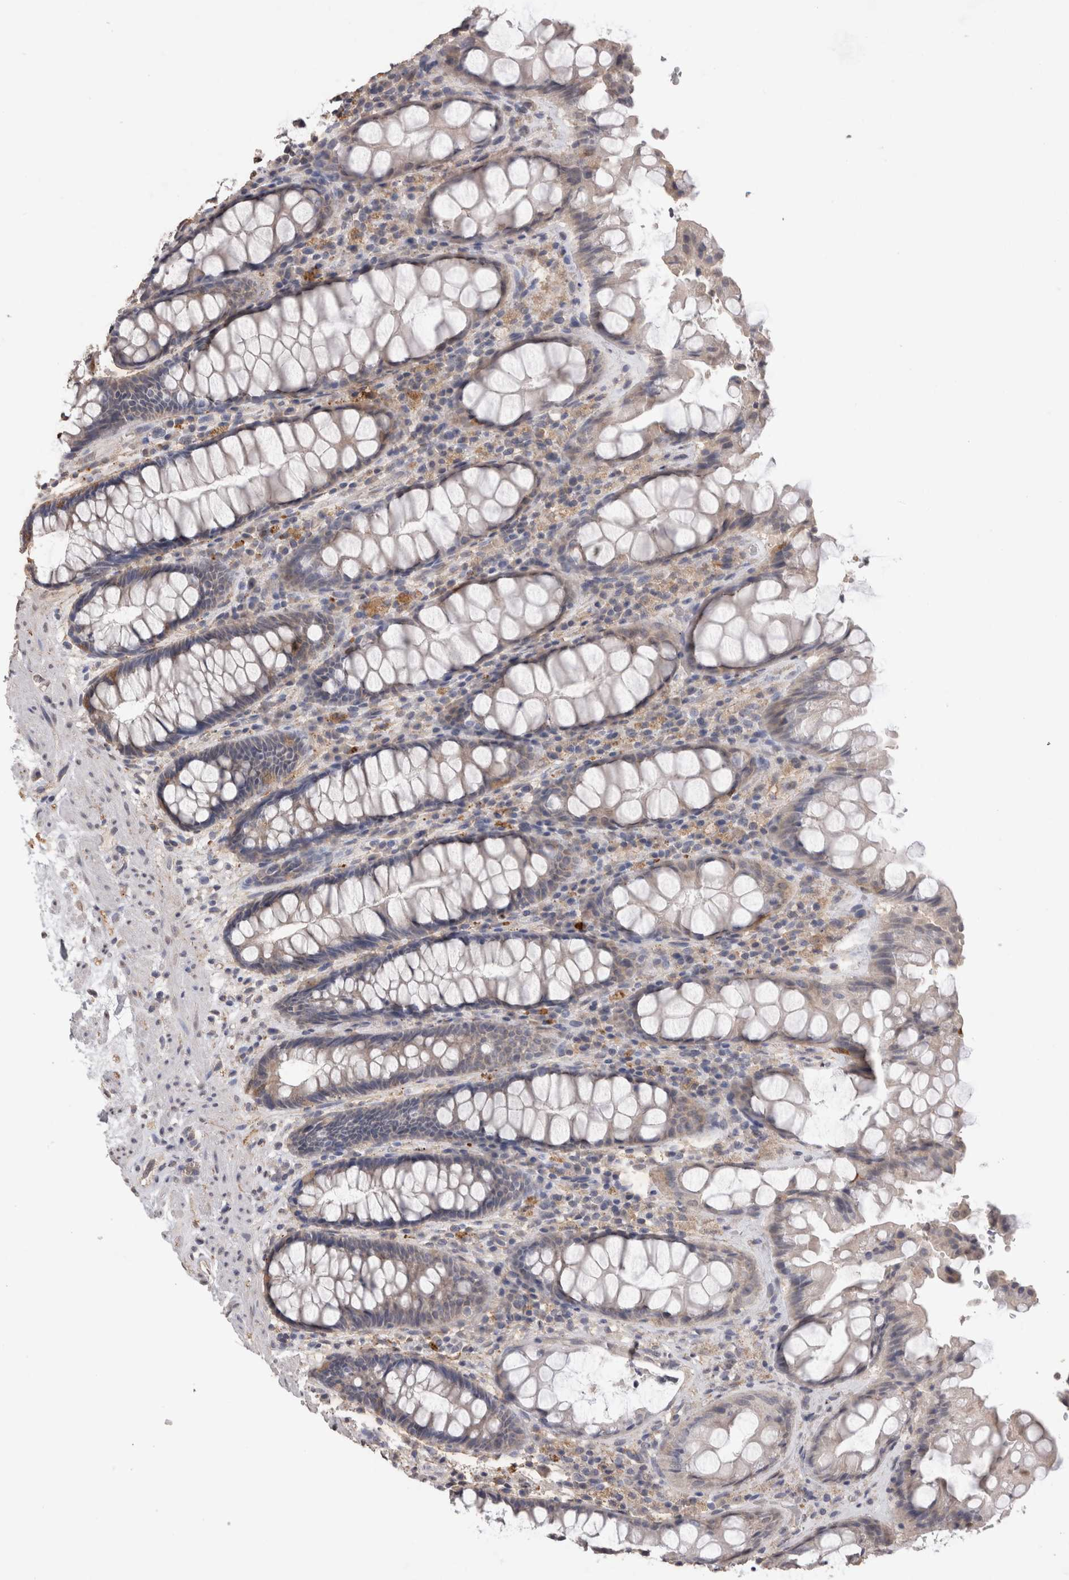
{"staining": {"intensity": "moderate", "quantity": "<25%", "location": "cytoplasmic/membranous"}, "tissue": "rectum", "cell_type": "Glandular cells", "image_type": "normal", "snomed": [{"axis": "morphology", "description": "Normal tissue, NOS"}, {"axis": "topography", "description": "Rectum"}], "caption": "Human rectum stained with a brown dye shows moderate cytoplasmic/membranous positive expression in approximately <25% of glandular cells.", "gene": "CDH6", "patient": {"sex": "male", "age": 64}}